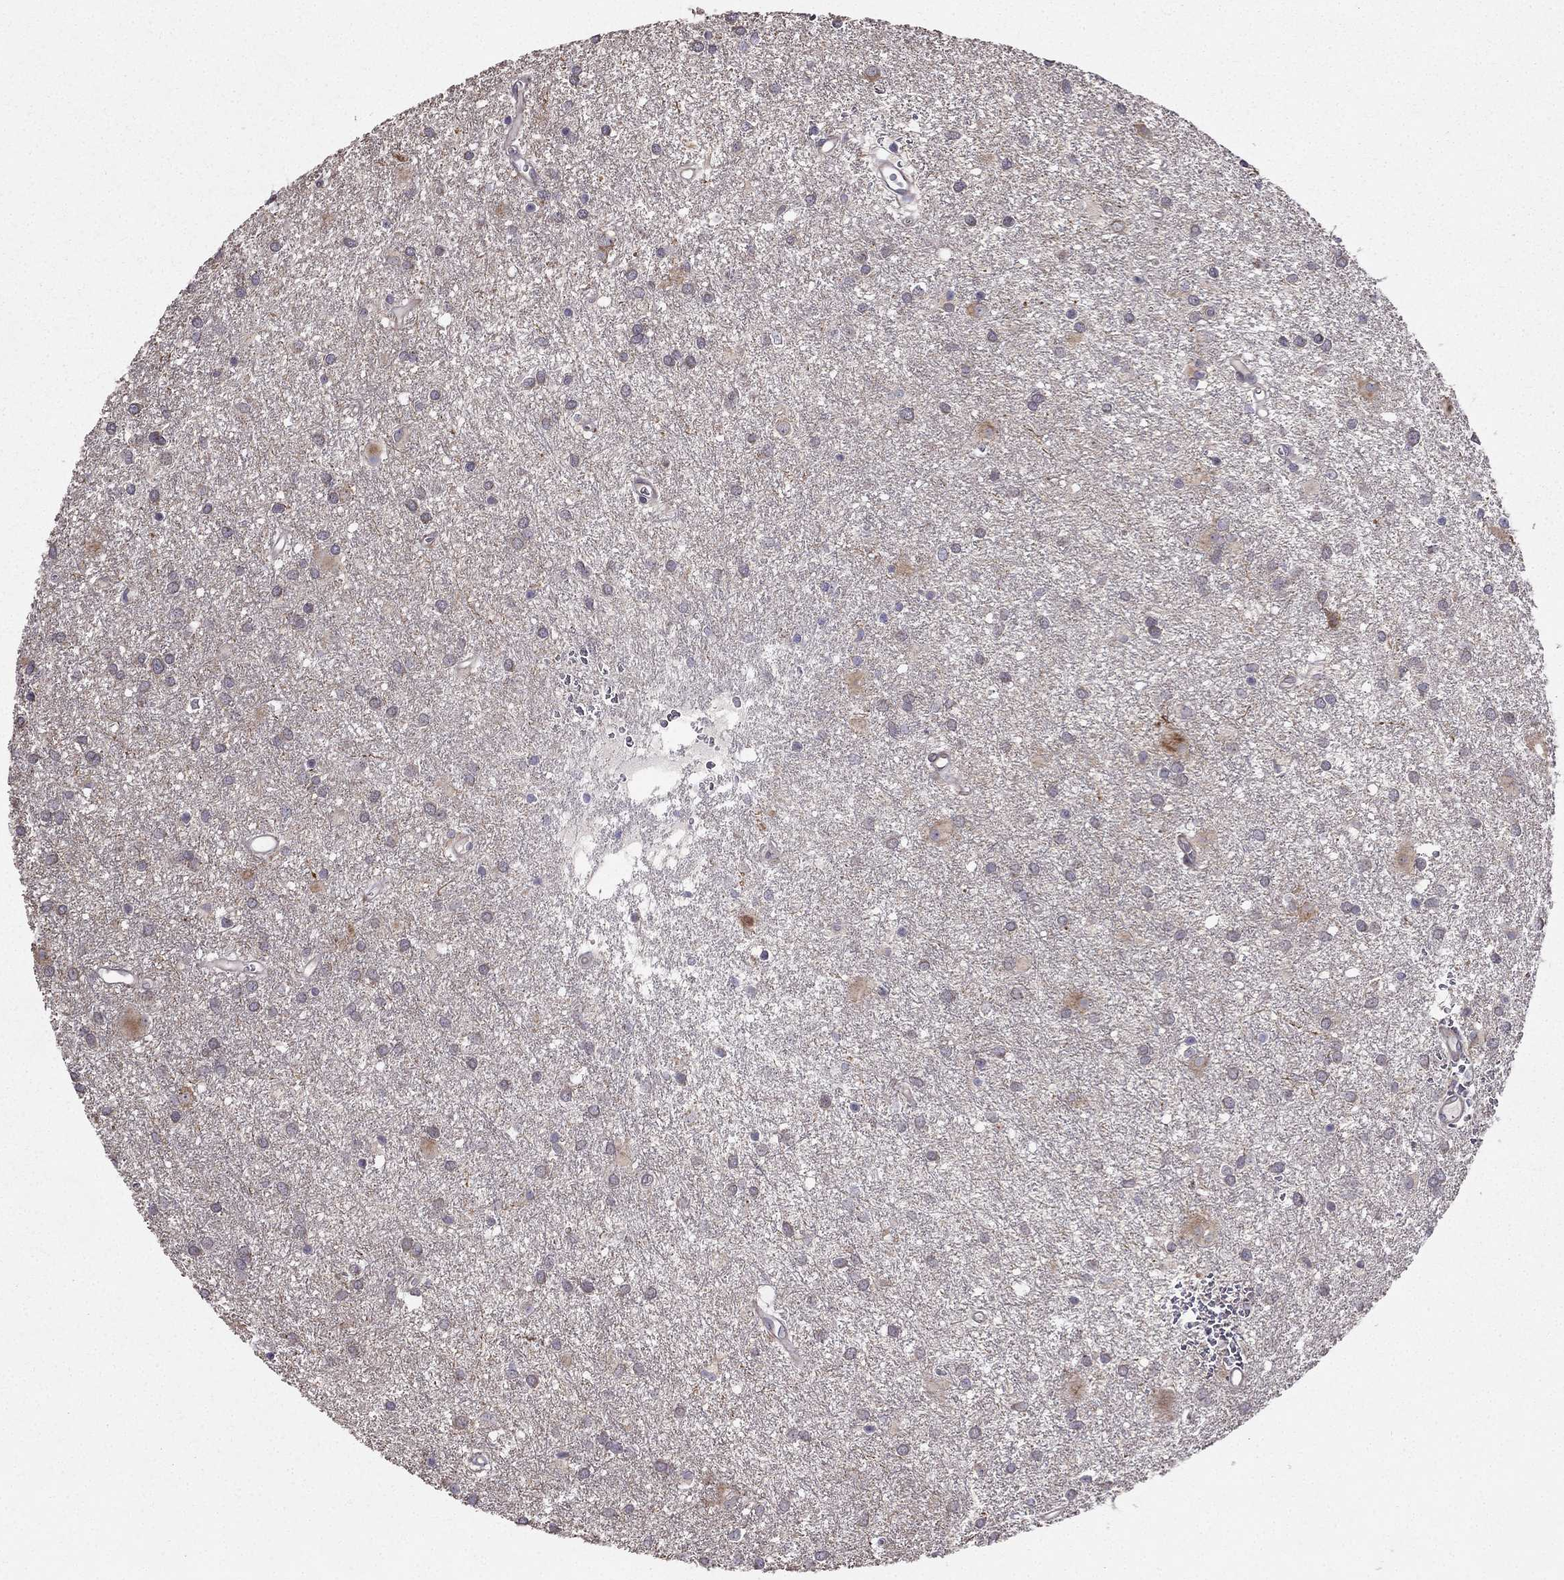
{"staining": {"intensity": "negative", "quantity": "none", "location": "none"}, "tissue": "glioma", "cell_type": "Tumor cells", "image_type": "cancer", "snomed": [{"axis": "morphology", "description": "Glioma, malignant, Low grade"}, {"axis": "topography", "description": "Brain"}], "caption": "Immunohistochemistry (IHC) image of human glioma stained for a protein (brown), which demonstrates no expression in tumor cells.", "gene": "ARHGEF28", "patient": {"sex": "male", "age": 58}}